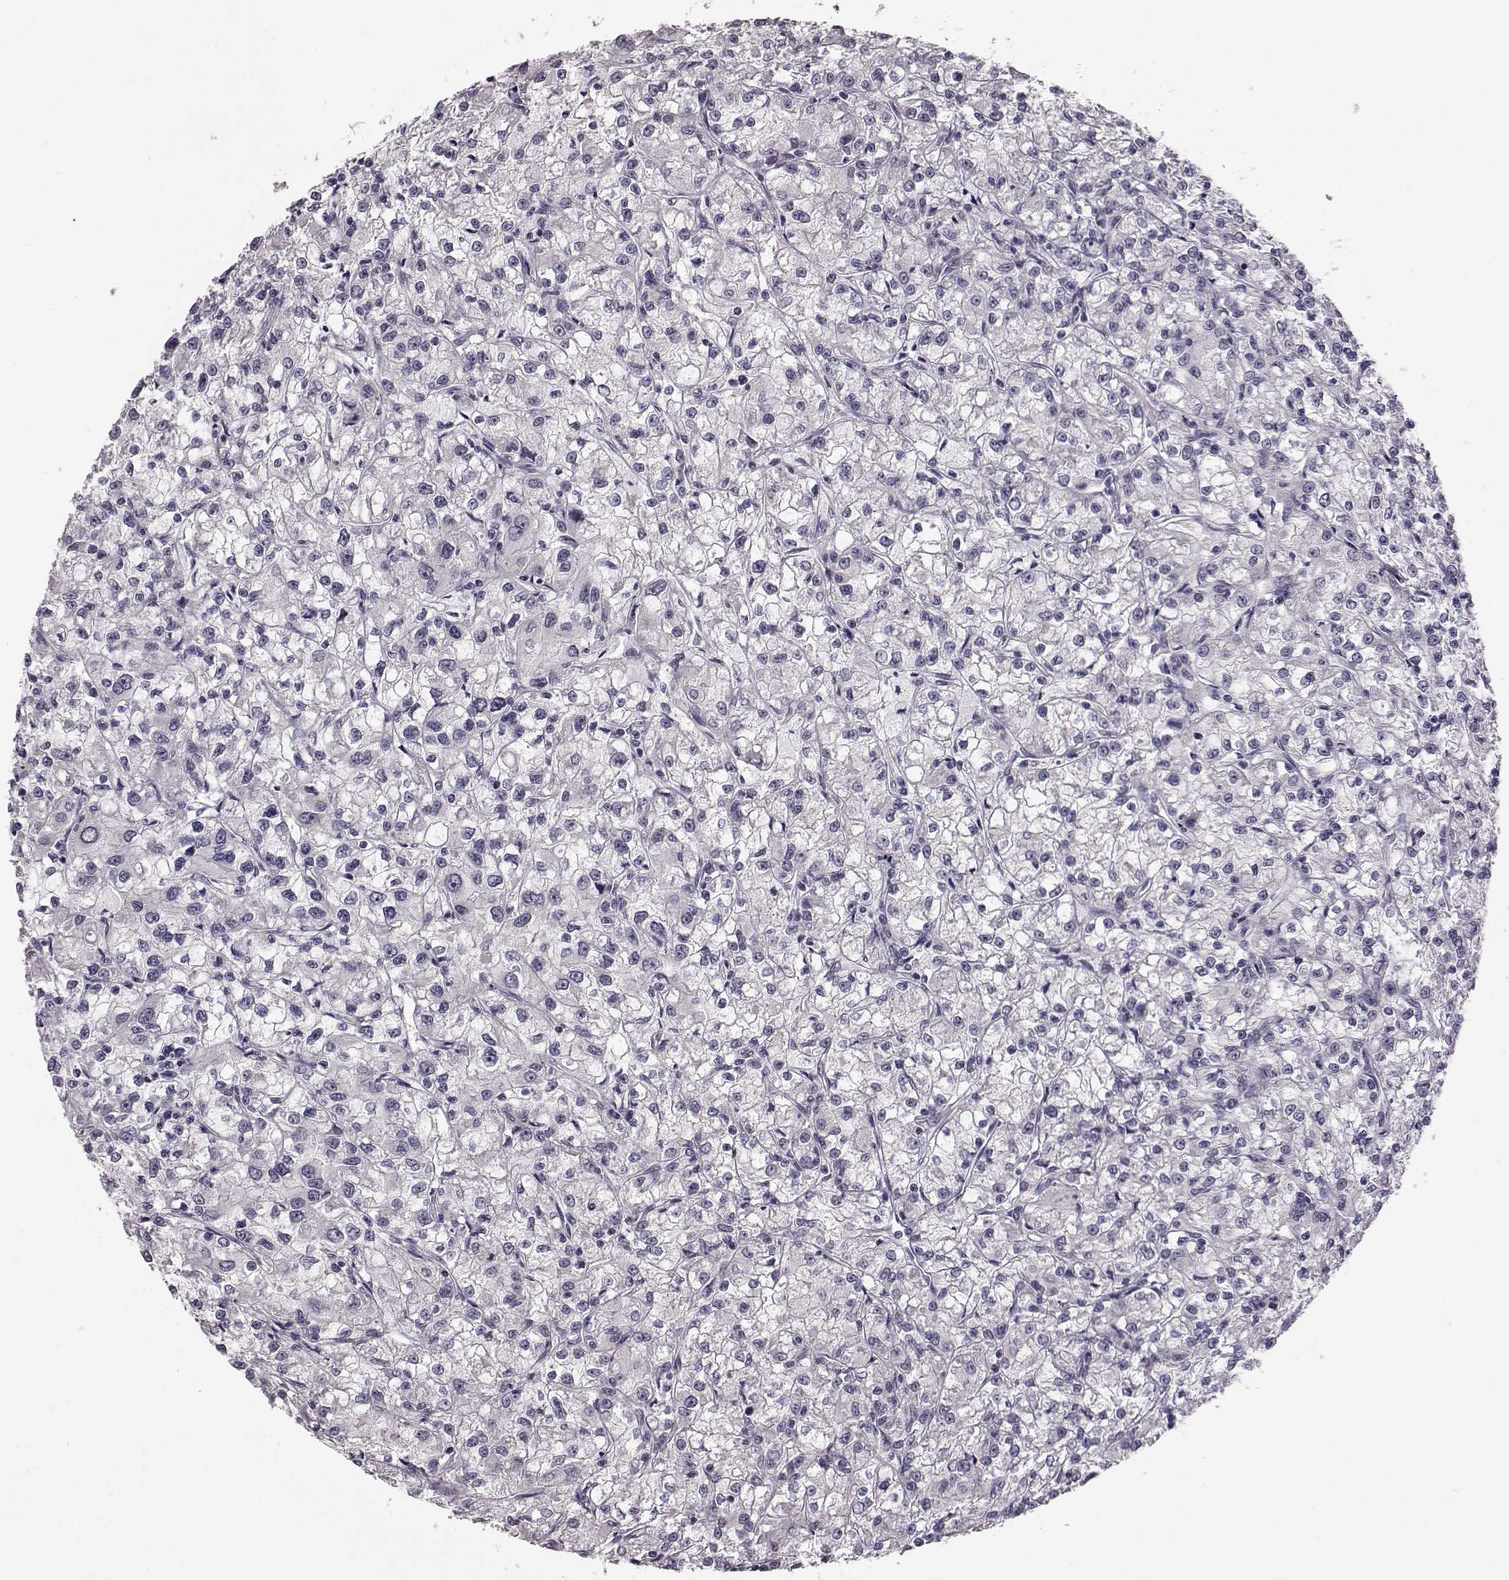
{"staining": {"intensity": "negative", "quantity": "none", "location": "none"}, "tissue": "renal cancer", "cell_type": "Tumor cells", "image_type": "cancer", "snomed": [{"axis": "morphology", "description": "Adenocarcinoma, NOS"}, {"axis": "topography", "description": "Kidney"}], "caption": "Immunohistochemical staining of renal cancer demonstrates no significant staining in tumor cells.", "gene": "C10orf62", "patient": {"sex": "female", "age": 59}}